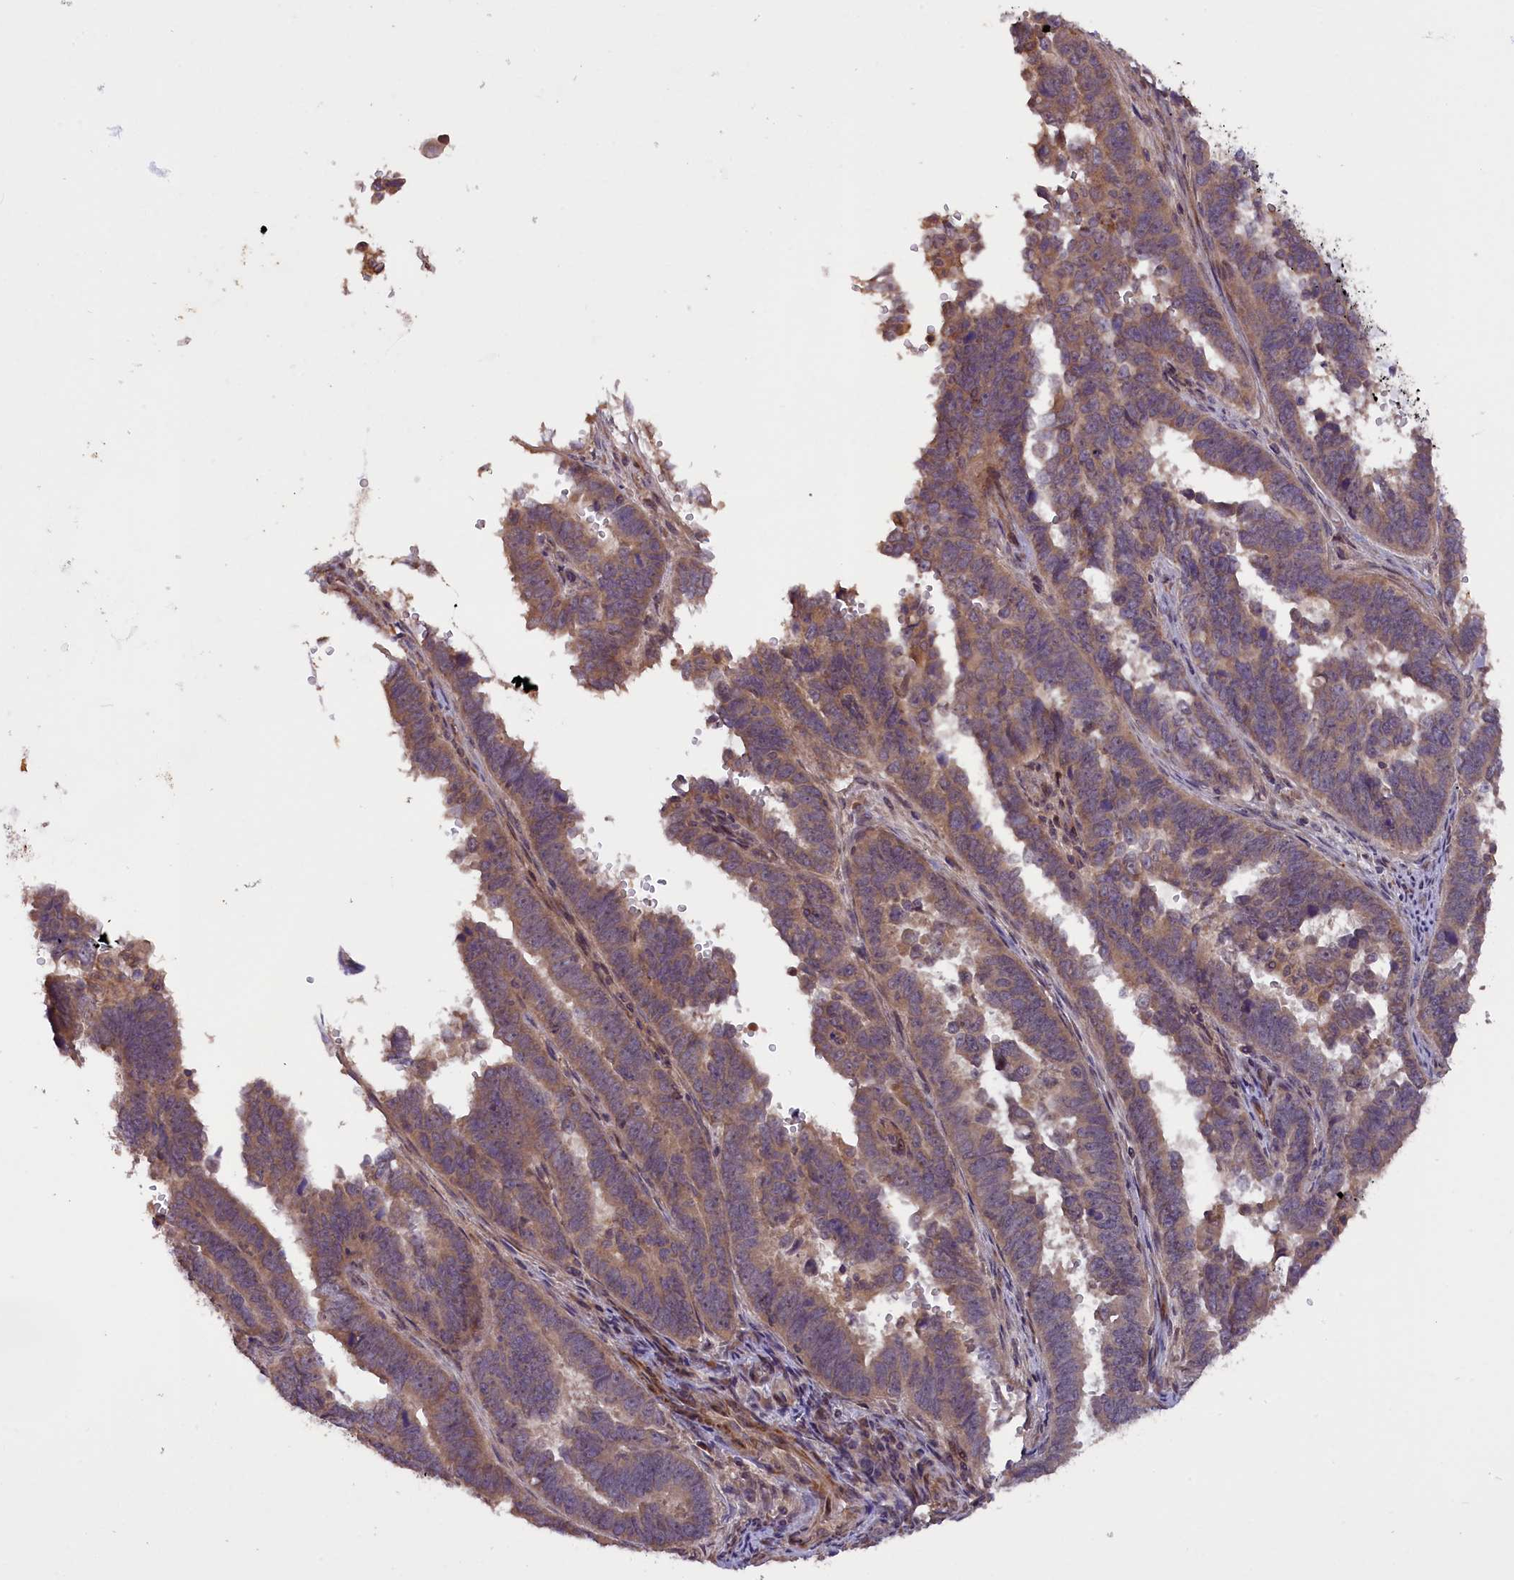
{"staining": {"intensity": "weak", "quantity": ">75%", "location": "cytoplasmic/membranous"}, "tissue": "endometrial cancer", "cell_type": "Tumor cells", "image_type": "cancer", "snomed": [{"axis": "morphology", "description": "Adenocarcinoma, NOS"}, {"axis": "topography", "description": "Endometrium"}], "caption": "Endometrial adenocarcinoma stained with a protein marker demonstrates weak staining in tumor cells.", "gene": "DNAJB9", "patient": {"sex": "female", "age": 75}}